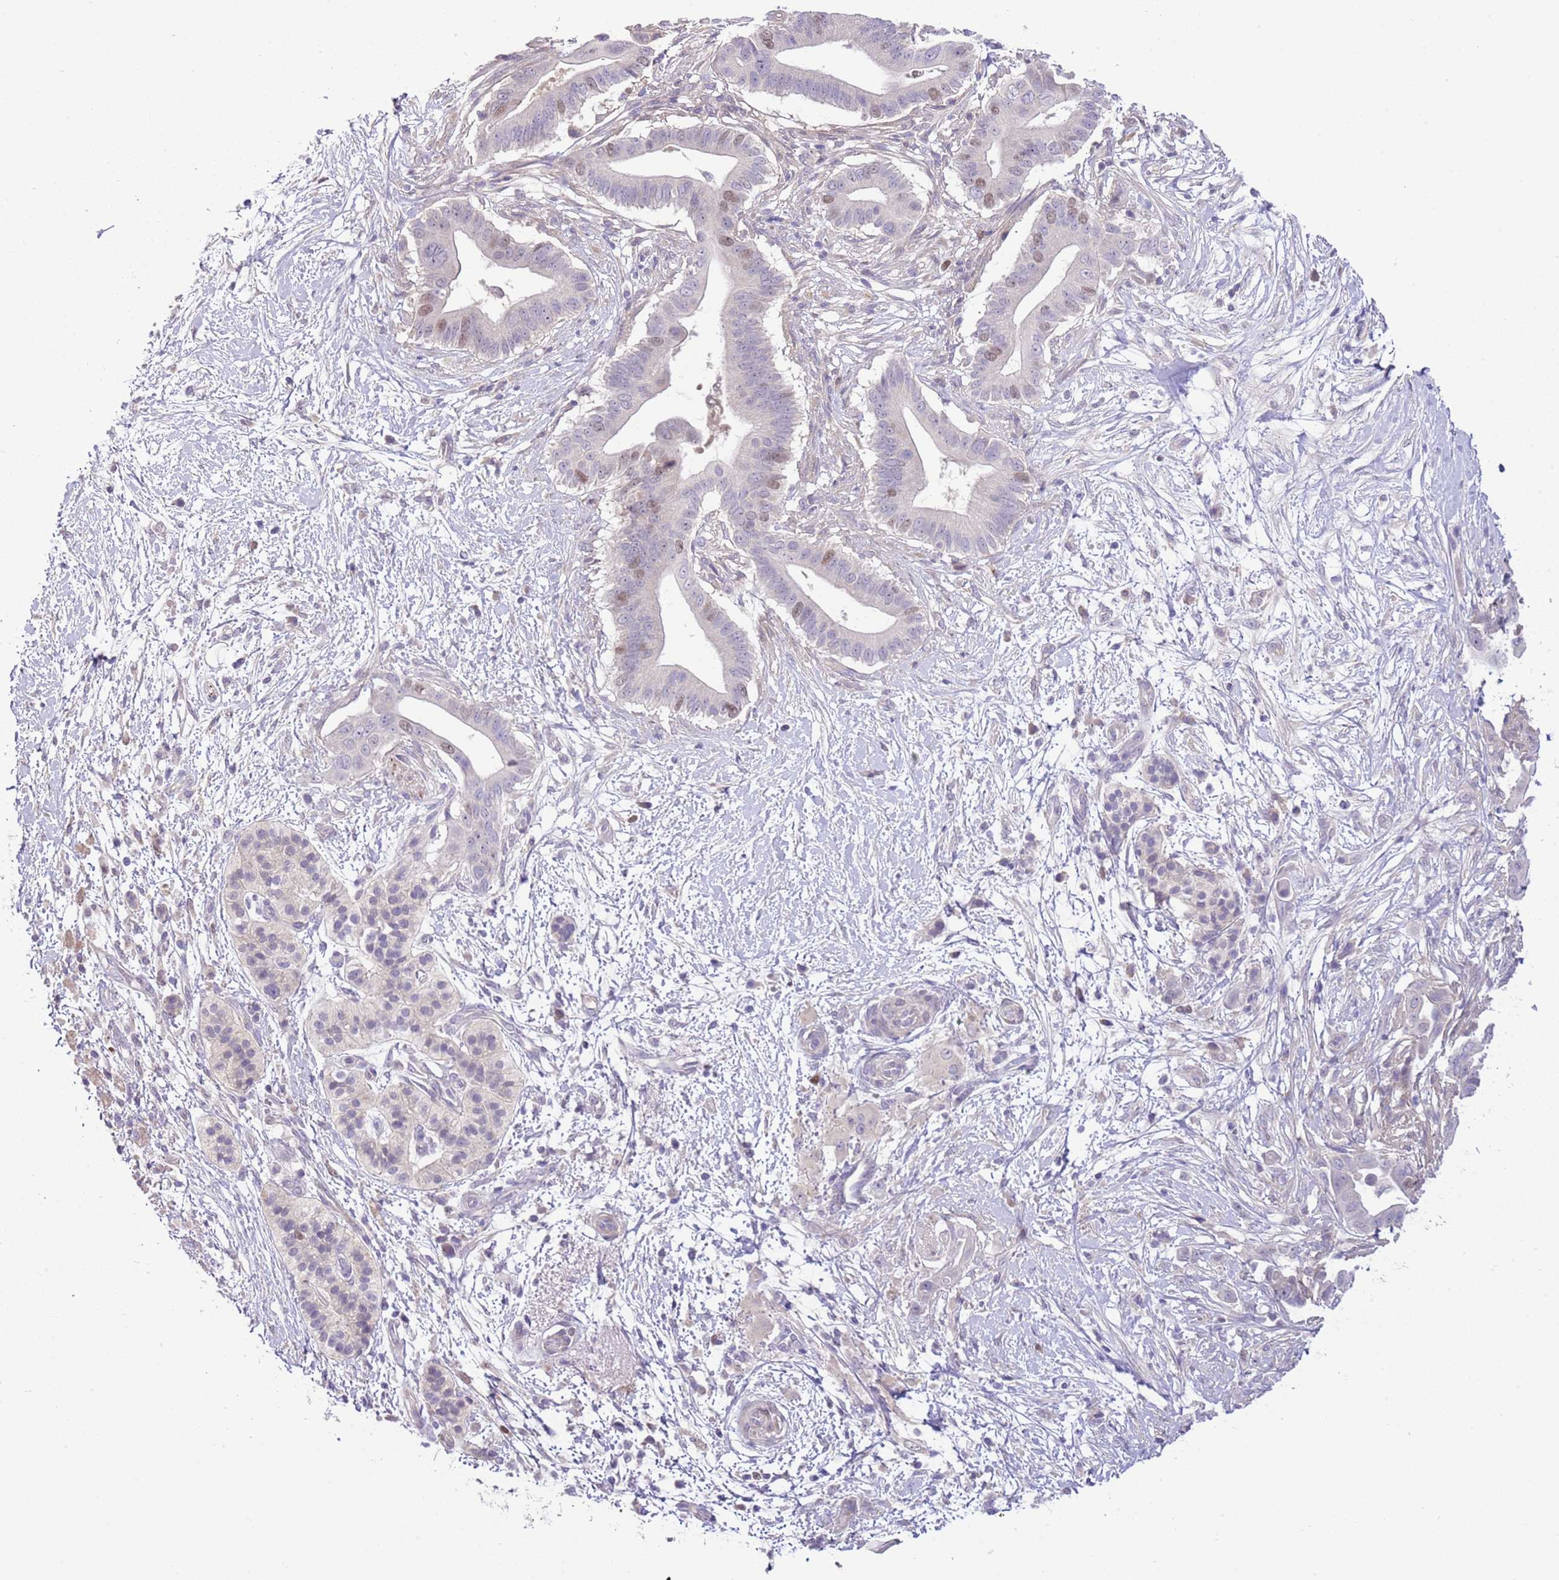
{"staining": {"intensity": "weak", "quantity": "<25%", "location": "nuclear"}, "tissue": "pancreatic cancer", "cell_type": "Tumor cells", "image_type": "cancer", "snomed": [{"axis": "morphology", "description": "Adenocarcinoma, NOS"}, {"axis": "topography", "description": "Pancreas"}], "caption": "Protein analysis of pancreatic adenocarcinoma displays no significant positivity in tumor cells.", "gene": "FBRSL1", "patient": {"sex": "male", "age": 68}}